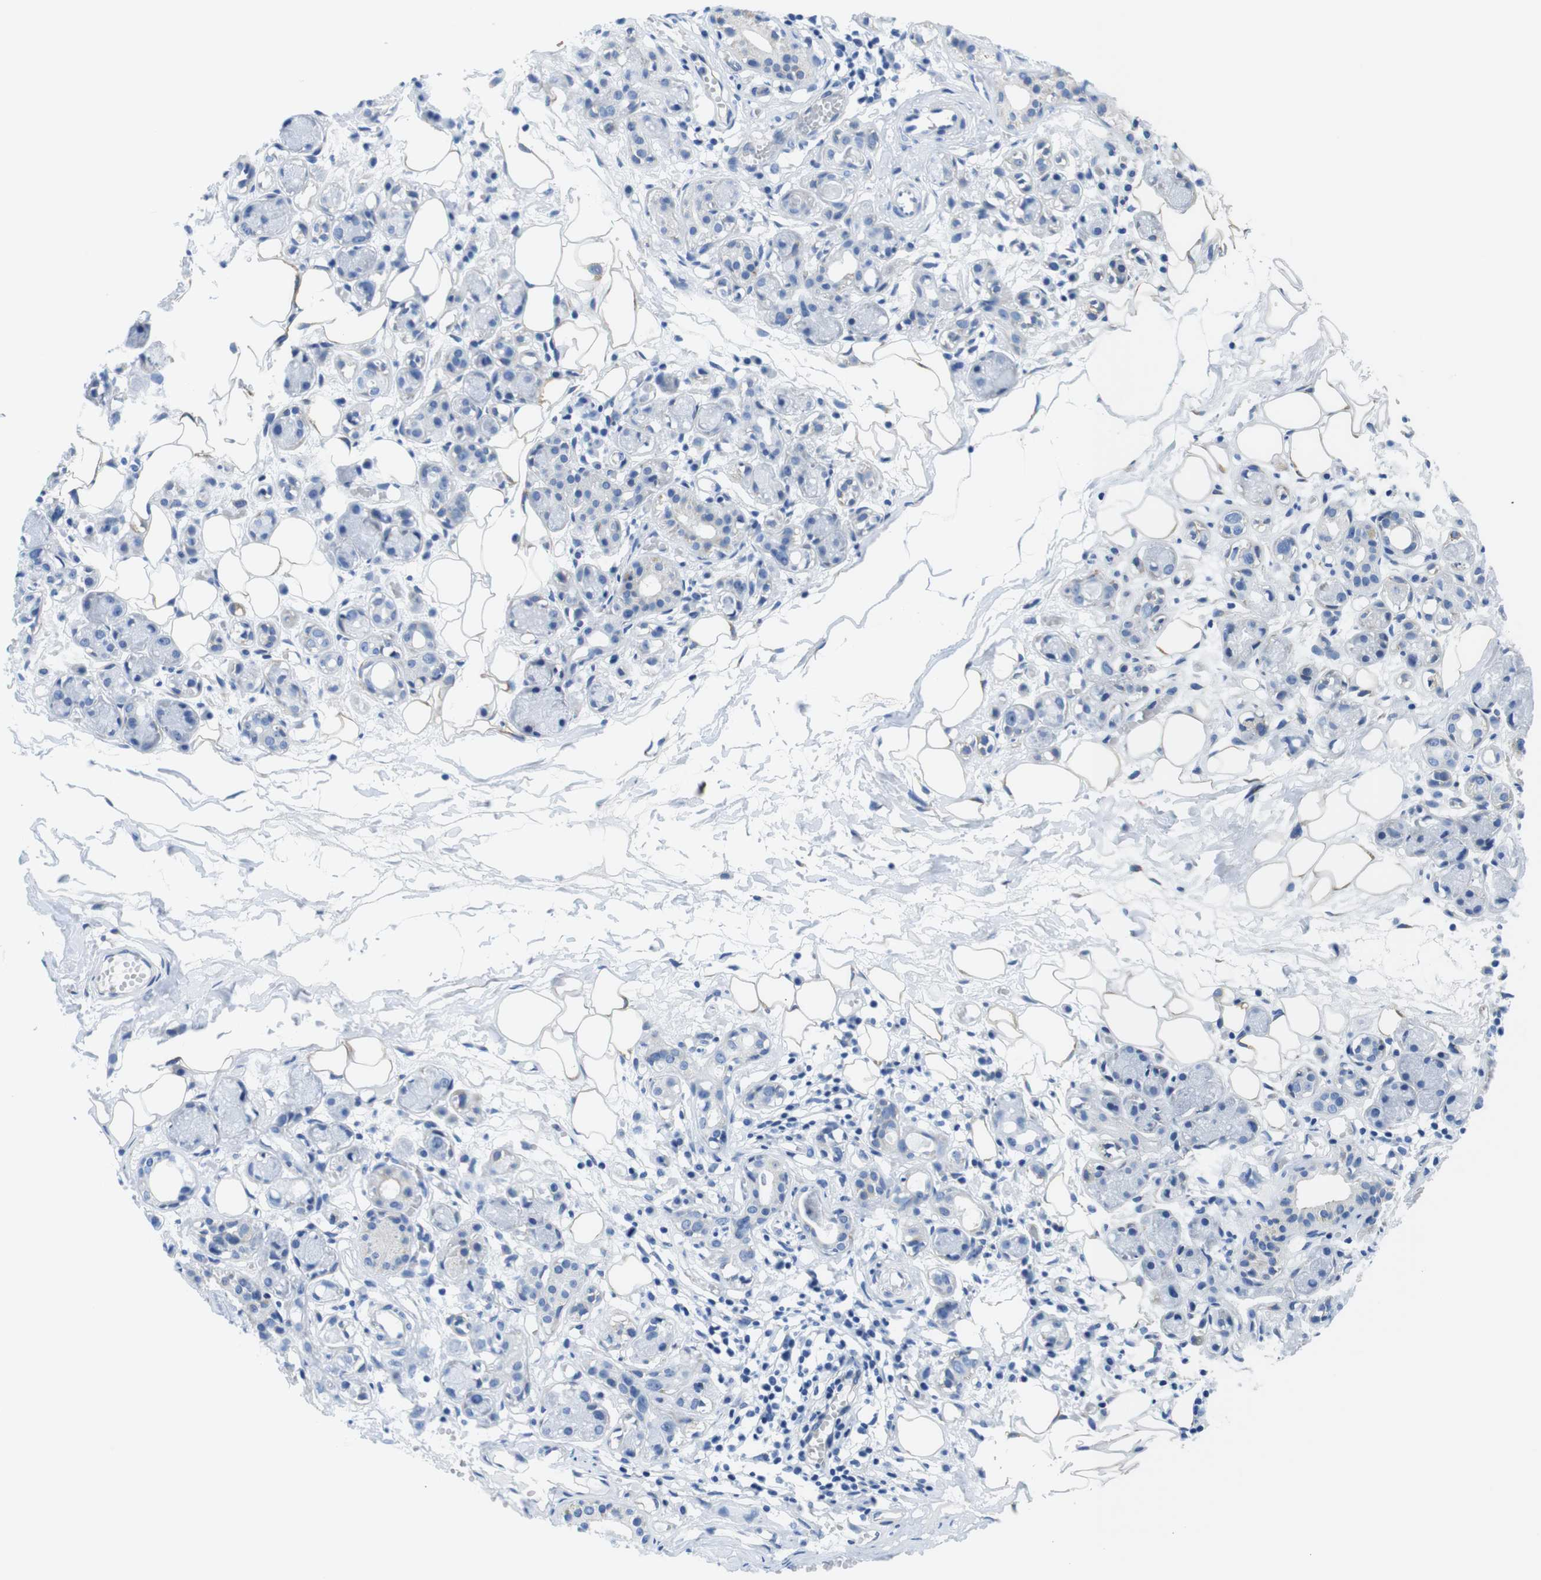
{"staining": {"intensity": "moderate", "quantity": ">75%", "location": "cytoplasmic/membranous"}, "tissue": "adipose tissue", "cell_type": "Adipocytes", "image_type": "normal", "snomed": [{"axis": "morphology", "description": "Normal tissue, NOS"}, {"axis": "morphology", "description": "Inflammation, NOS"}, {"axis": "topography", "description": "Vascular tissue"}, {"axis": "topography", "description": "Salivary gland"}], "caption": "The photomicrograph displays staining of unremarkable adipose tissue, revealing moderate cytoplasmic/membranous protein staining (brown color) within adipocytes.", "gene": "CDH8", "patient": {"sex": "female", "age": 75}}